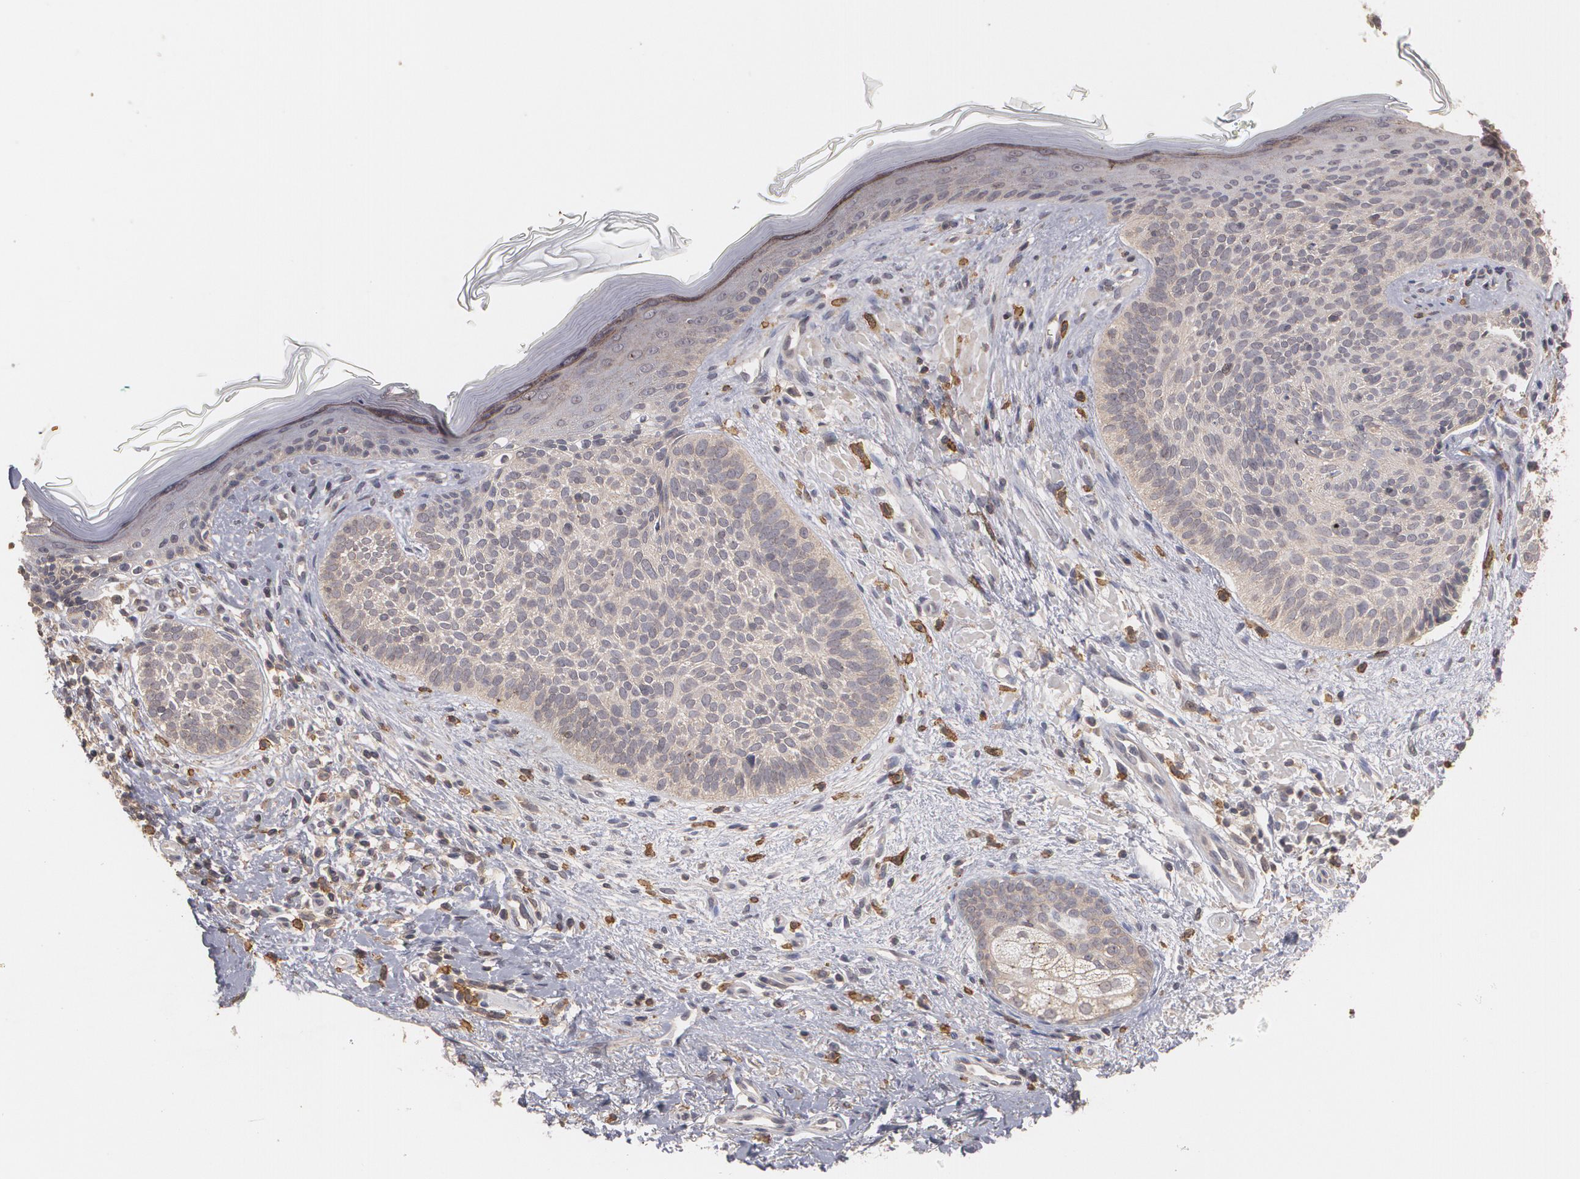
{"staining": {"intensity": "moderate", "quantity": ">75%", "location": "cytoplasmic/membranous"}, "tissue": "skin cancer", "cell_type": "Tumor cells", "image_type": "cancer", "snomed": [{"axis": "morphology", "description": "Basal cell carcinoma"}, {"axis": "topography", "description": "Skin"}], "caption": "This is a photomicrograph of immunohistochemistry staining of skin cancer, which shows moderate positivity in the cytoplasmic/membranous of tumor cells.", "gene": "ARF6", "patient": {"sex": "female", "age": 78}}